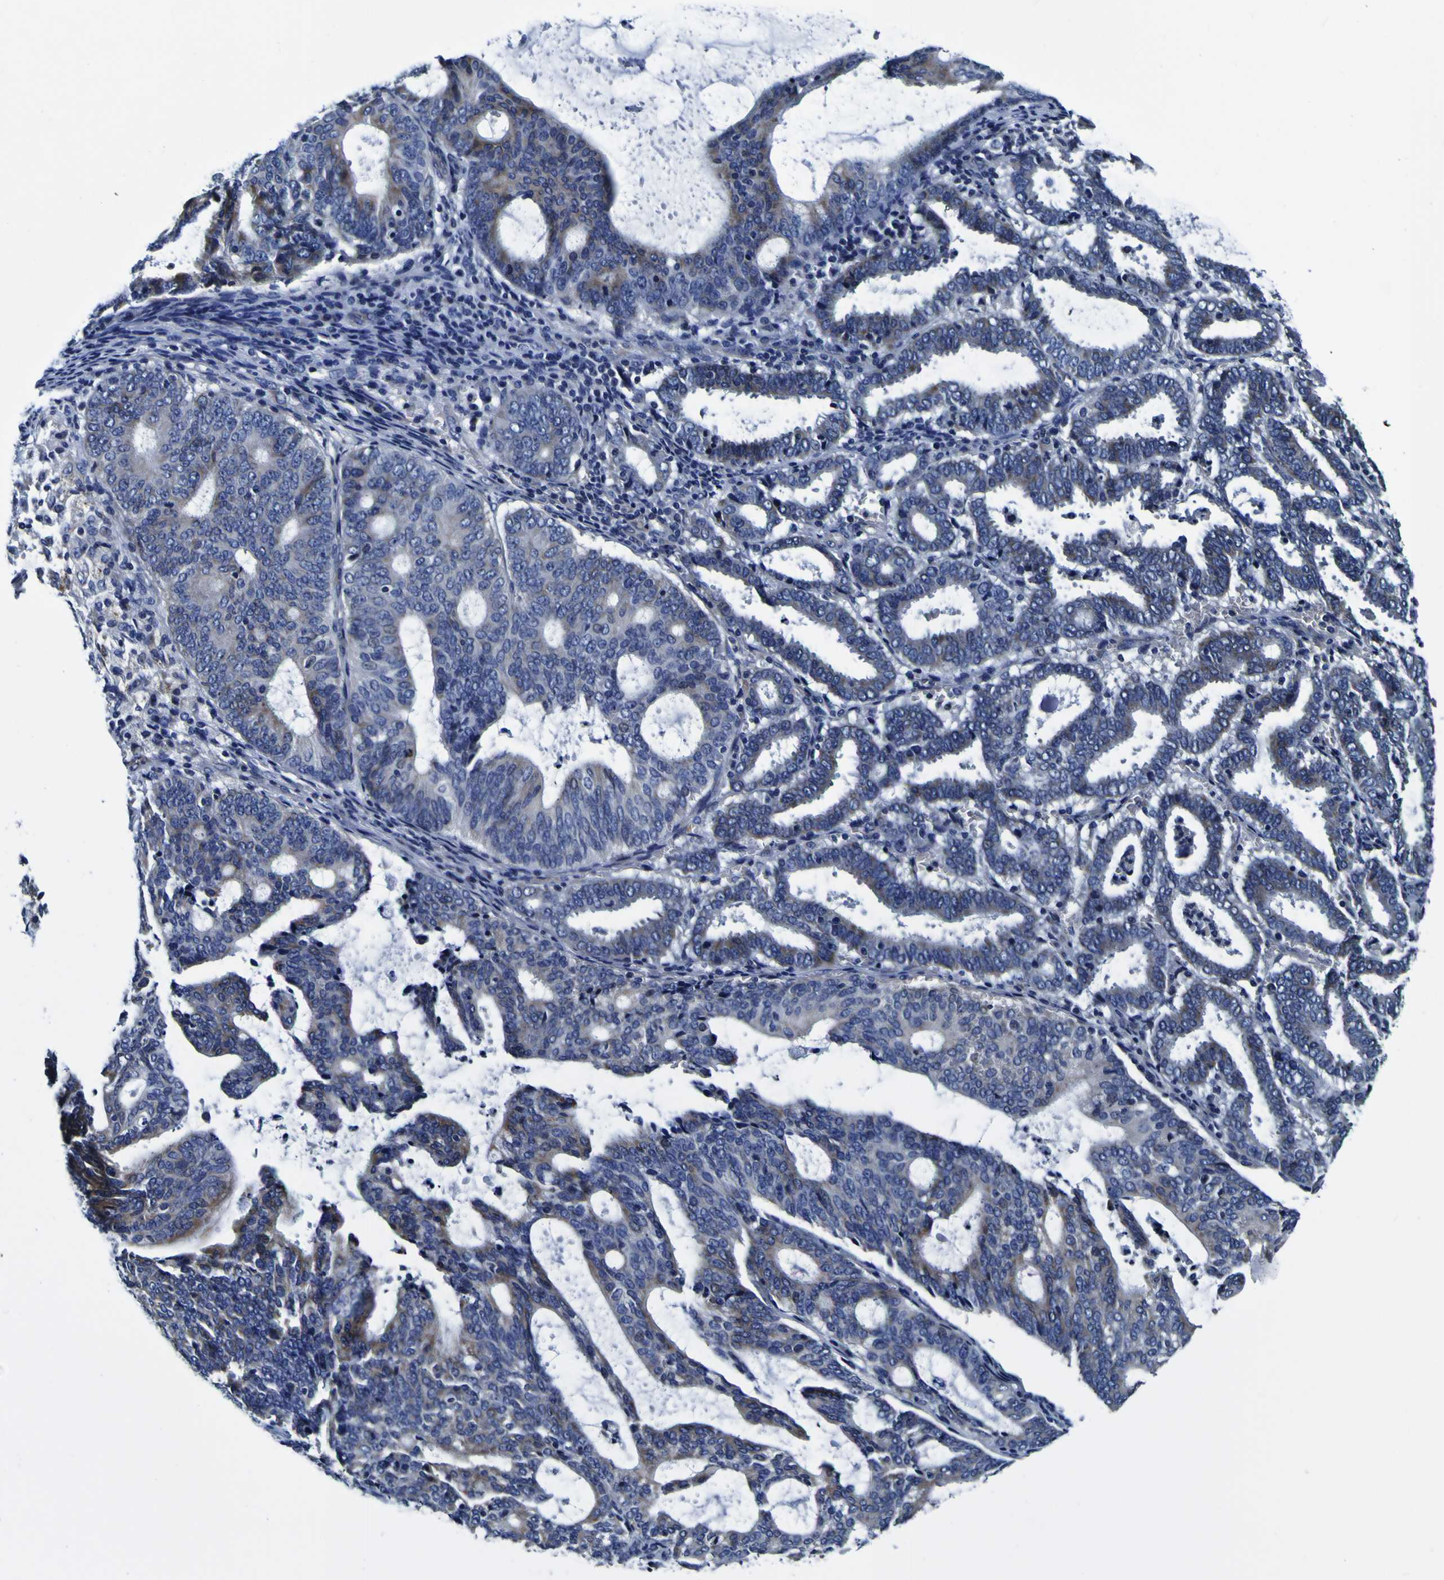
{"staining": {"intensity": "moderate", "quantity": "<25%", "location": "cytoplasmic/membranous"}, "tissue": "endometrial cancer", "cell_type": "Tumor cells", "image_type": "cancer", "snomed": [{"axis": "morphology", "description": "Adenocarcinoma, NOS"}, {"axis": "topography", "description": "Uterus"}], "caption": "Moderate cytoplasmic/membranous staining for a protein is seen in approximately <25% of tumor cells of endometrial cancer using IHC.", "gene": "PDLIM4", "patient": {"sex": "female", "age": 83}}